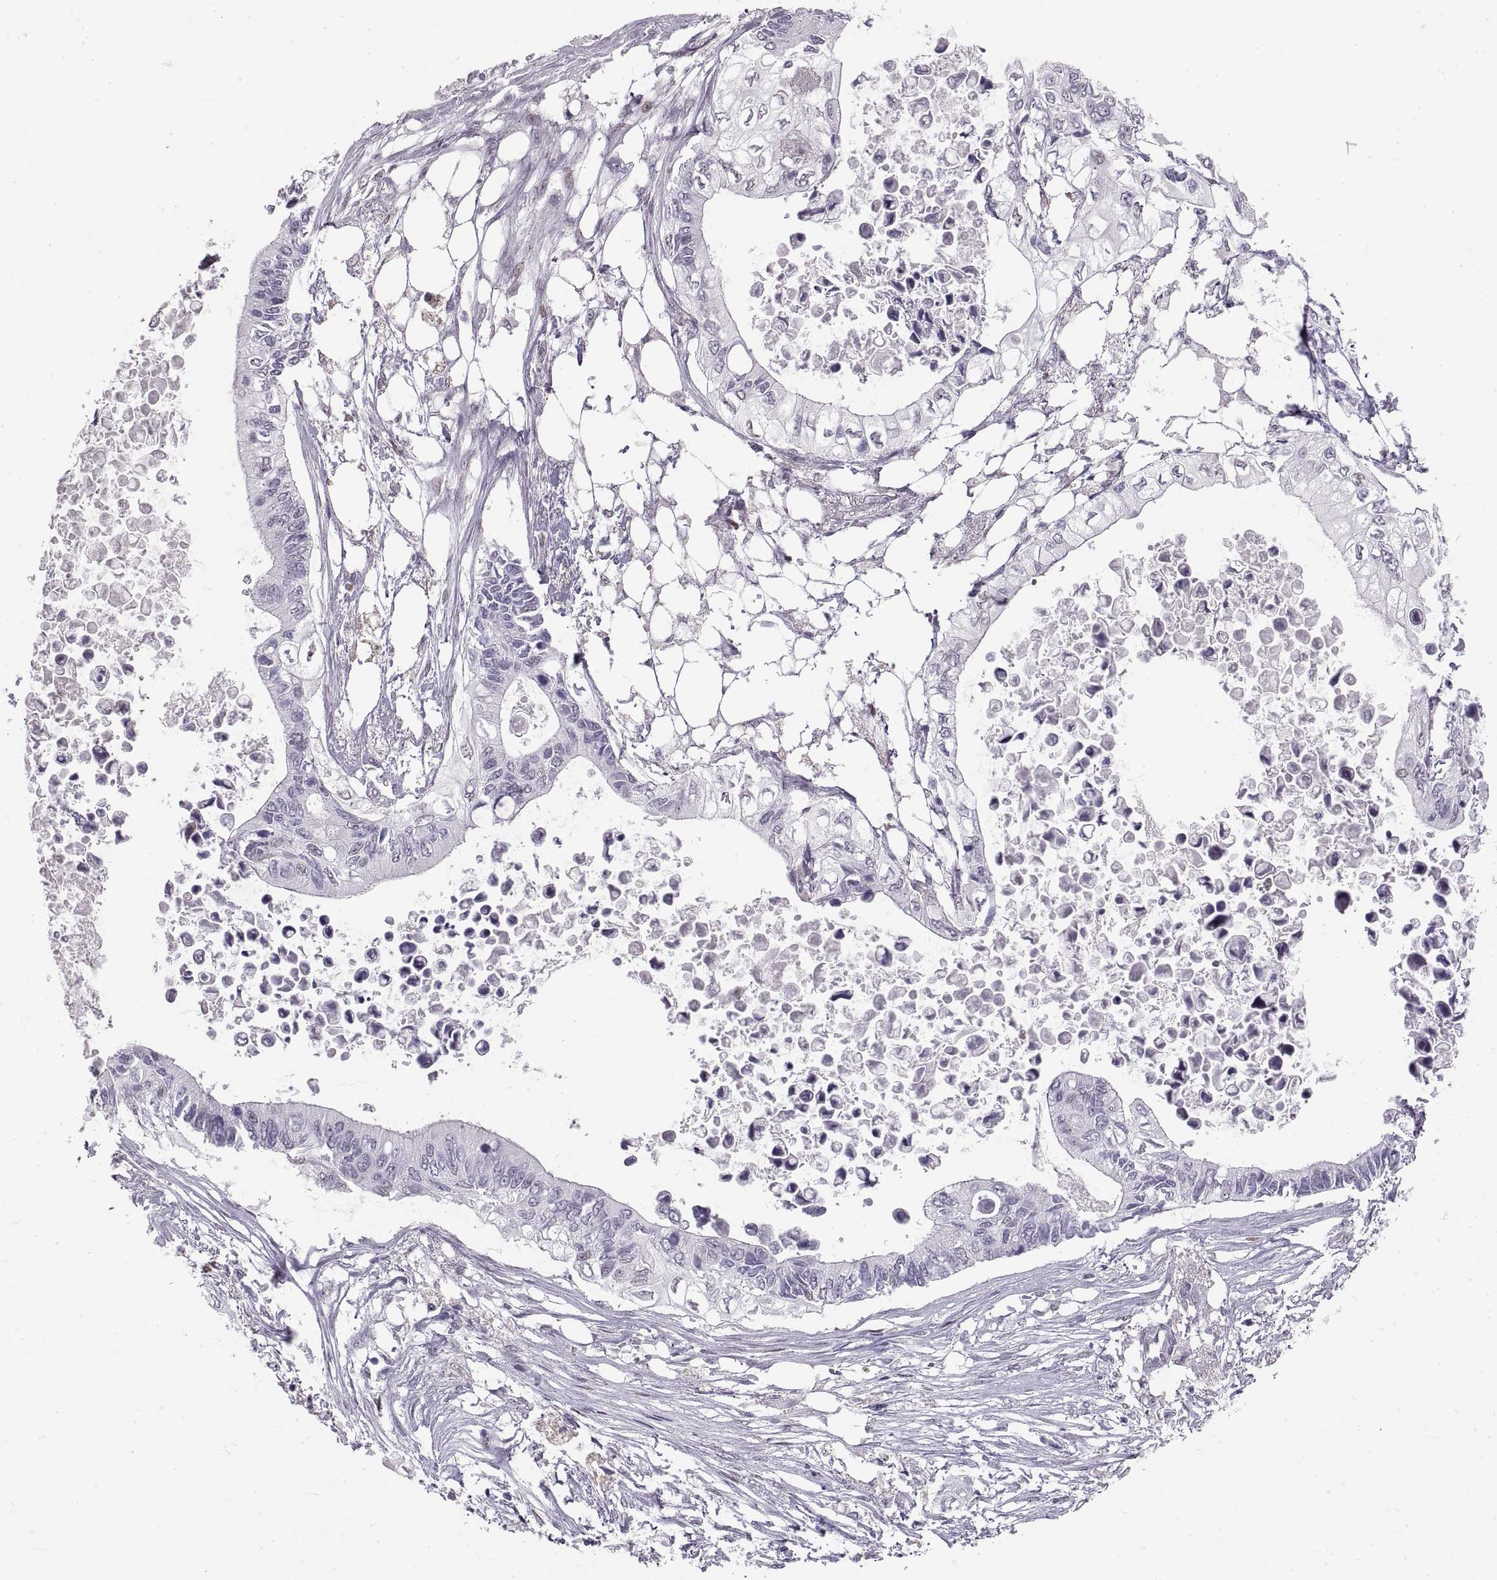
{"staining": {"intensity": "moderate", "quantity": "<25%", "location": "cytoplasmic/membranous"}, "tissue": "pancreatic cancer", "cell_type": "Tumor cells", "image_type": "cancer", "snomed": [{"axis": "morphology", "description": "Adenocarcinoma, NOS"}, {"axis": "topography", "description": "Pancreas"}], "caption": "Human pancreatic adenocarcinoma stained with a protein marker displays moderate staining in tumor cells.", "gene": "NANOS3", "patient": {"sex": "female", "age": 63}}